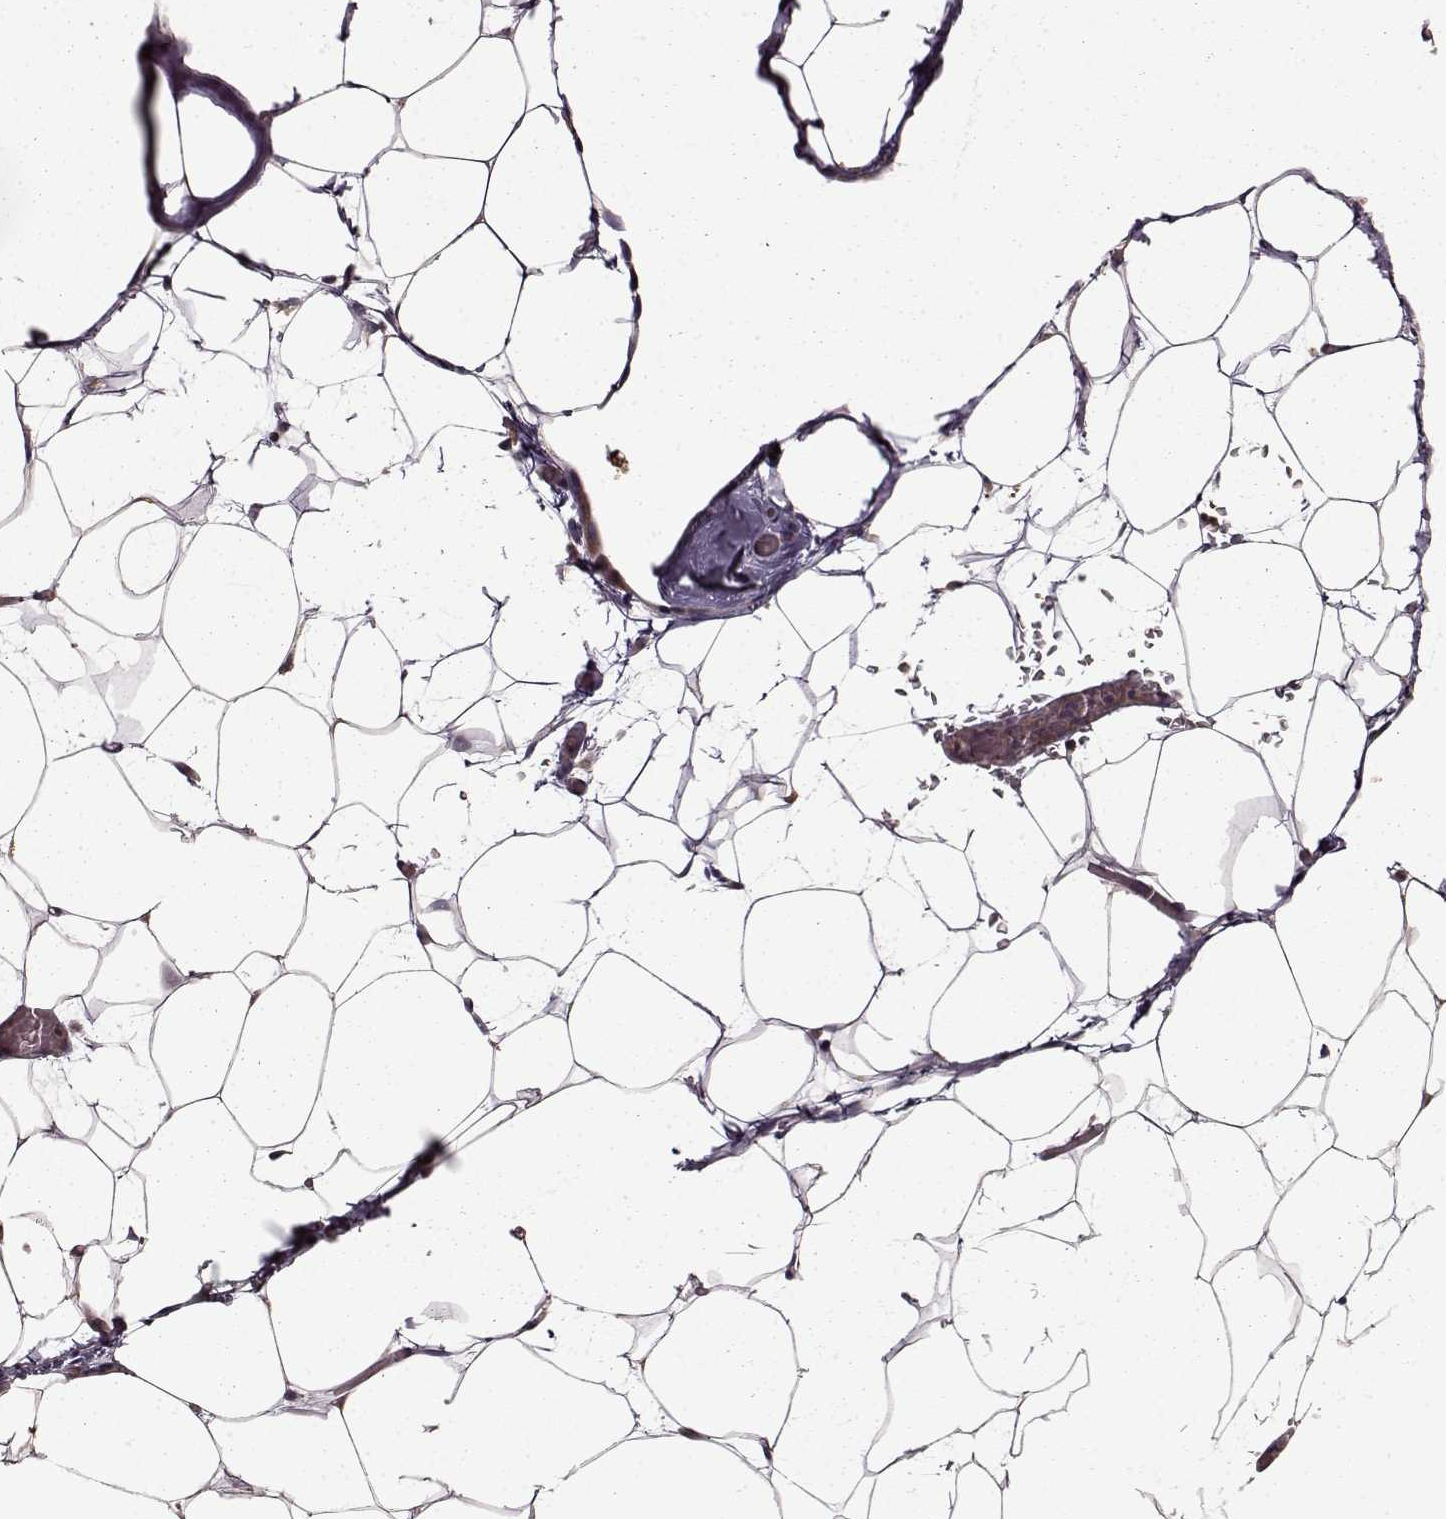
{"staining": {"intensity": "negative", "quantity": "none", "location": "none"}, "tissue": "adipose tissue", "cell_type": "Adipocytes", "image_type": "normal", "snomed": [{"axis": "morphology", "description": "Normal tissue, NOS"}, {"axis": "topography", "description": "Adipose tissue"}], "caption": "This is a micrograph of IHC staining of benign adipose tissue, which shows no positivity in adipocytes.", "gene": "IFRD2", "patient": {"sex": "male", "age": 57}}